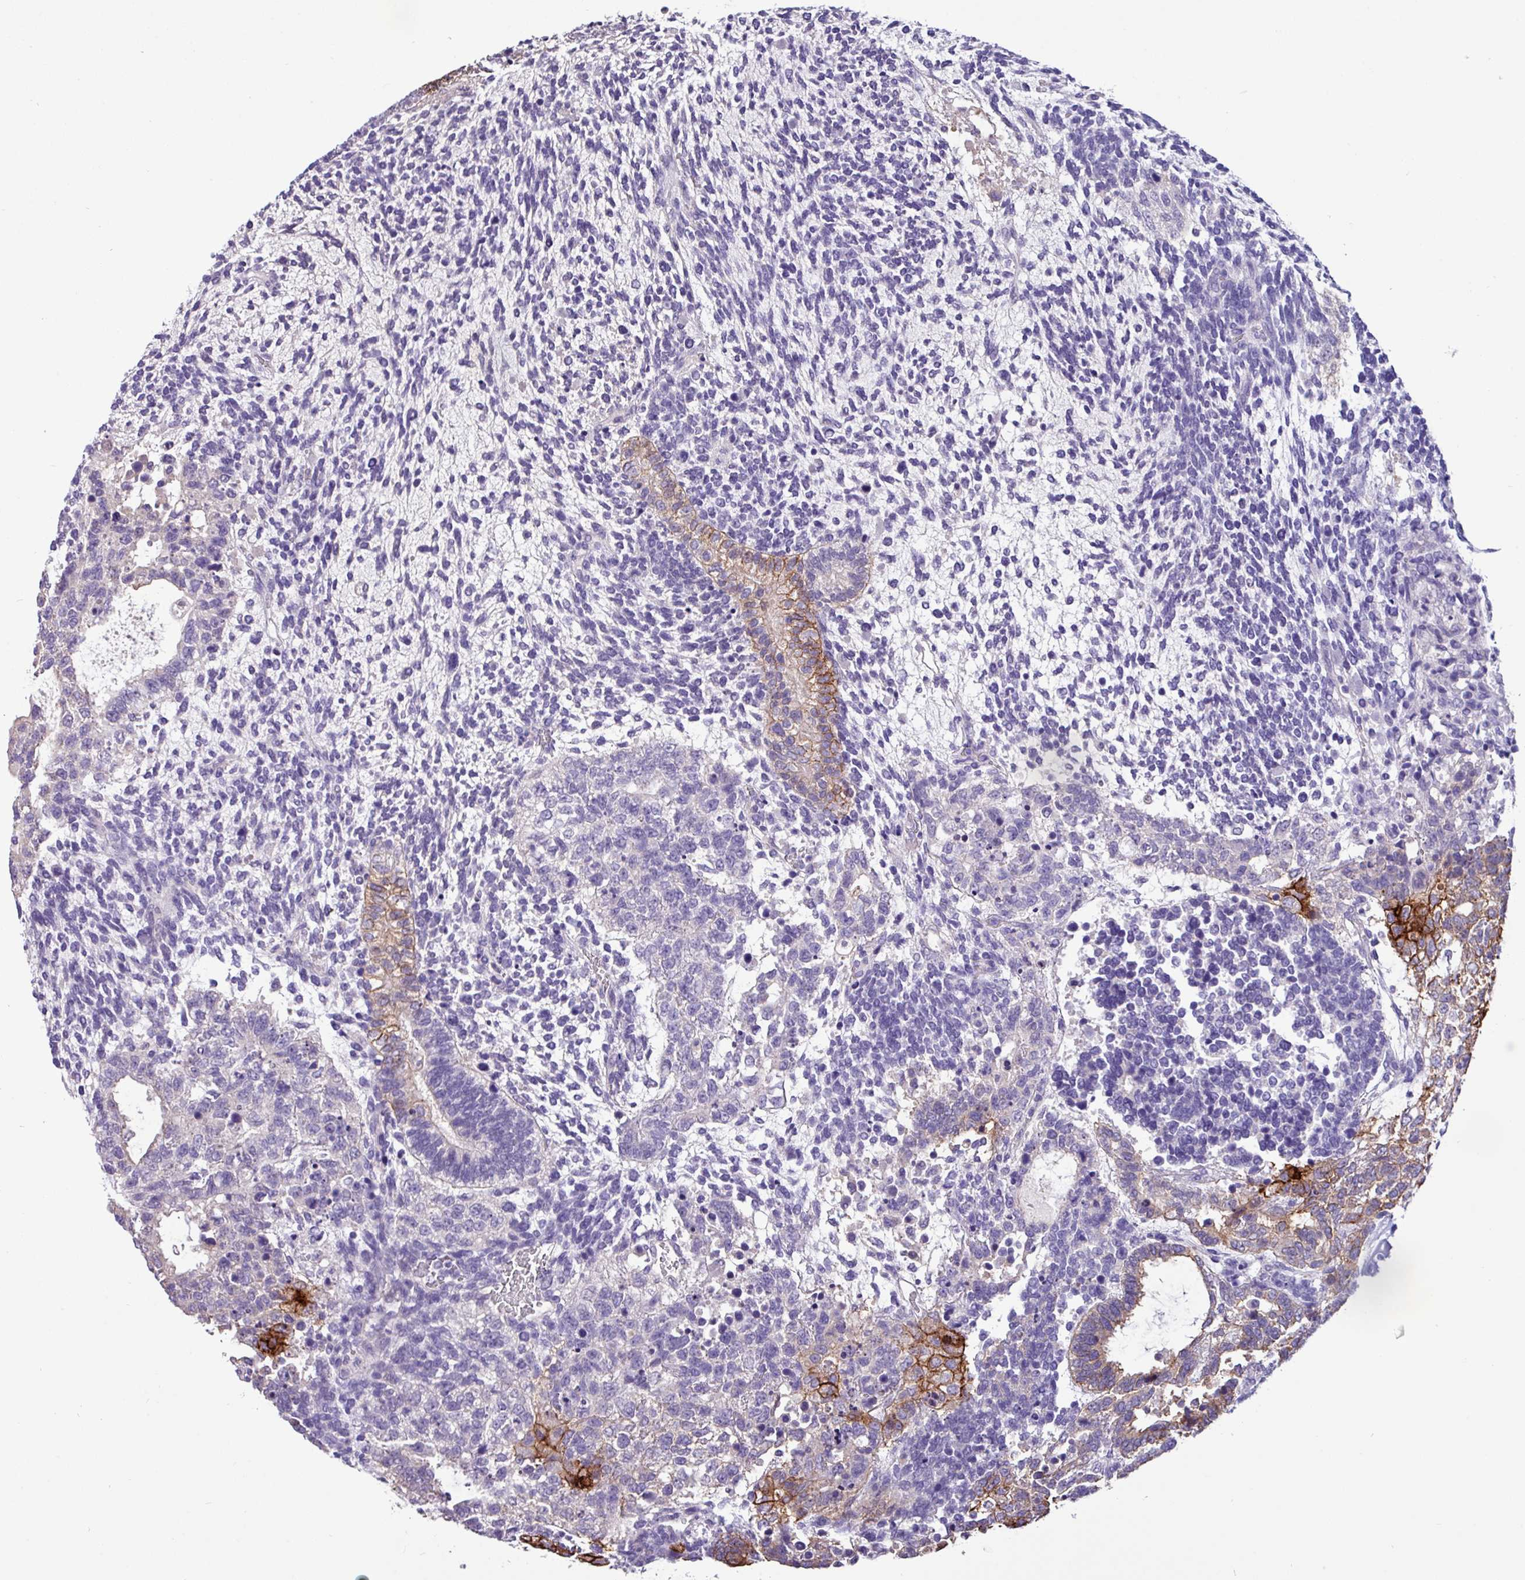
{"staining": {"intensity": "moderate", "quantity": "<25%", "location": "cytoplasmic/membranous"}, "tissue": "testis cancer", "cell_type": "Tumor cells", "image_type": "cancer", "snomed": [{"axis": "morphology", "description": "Carcinoma, Embryonal, NOS"}, {"axis": "topography", "description": "Testis"}], "caption": "This is a photomicrograph of immunohistochemistry (IHC) staining of testis cancer (embryonal carcinoma), which shows moderate staining in the cytoplasmic/membranous of tumor cells.", "gene": "EPCAM", "patient": {"sex": "male", "age": 23}}